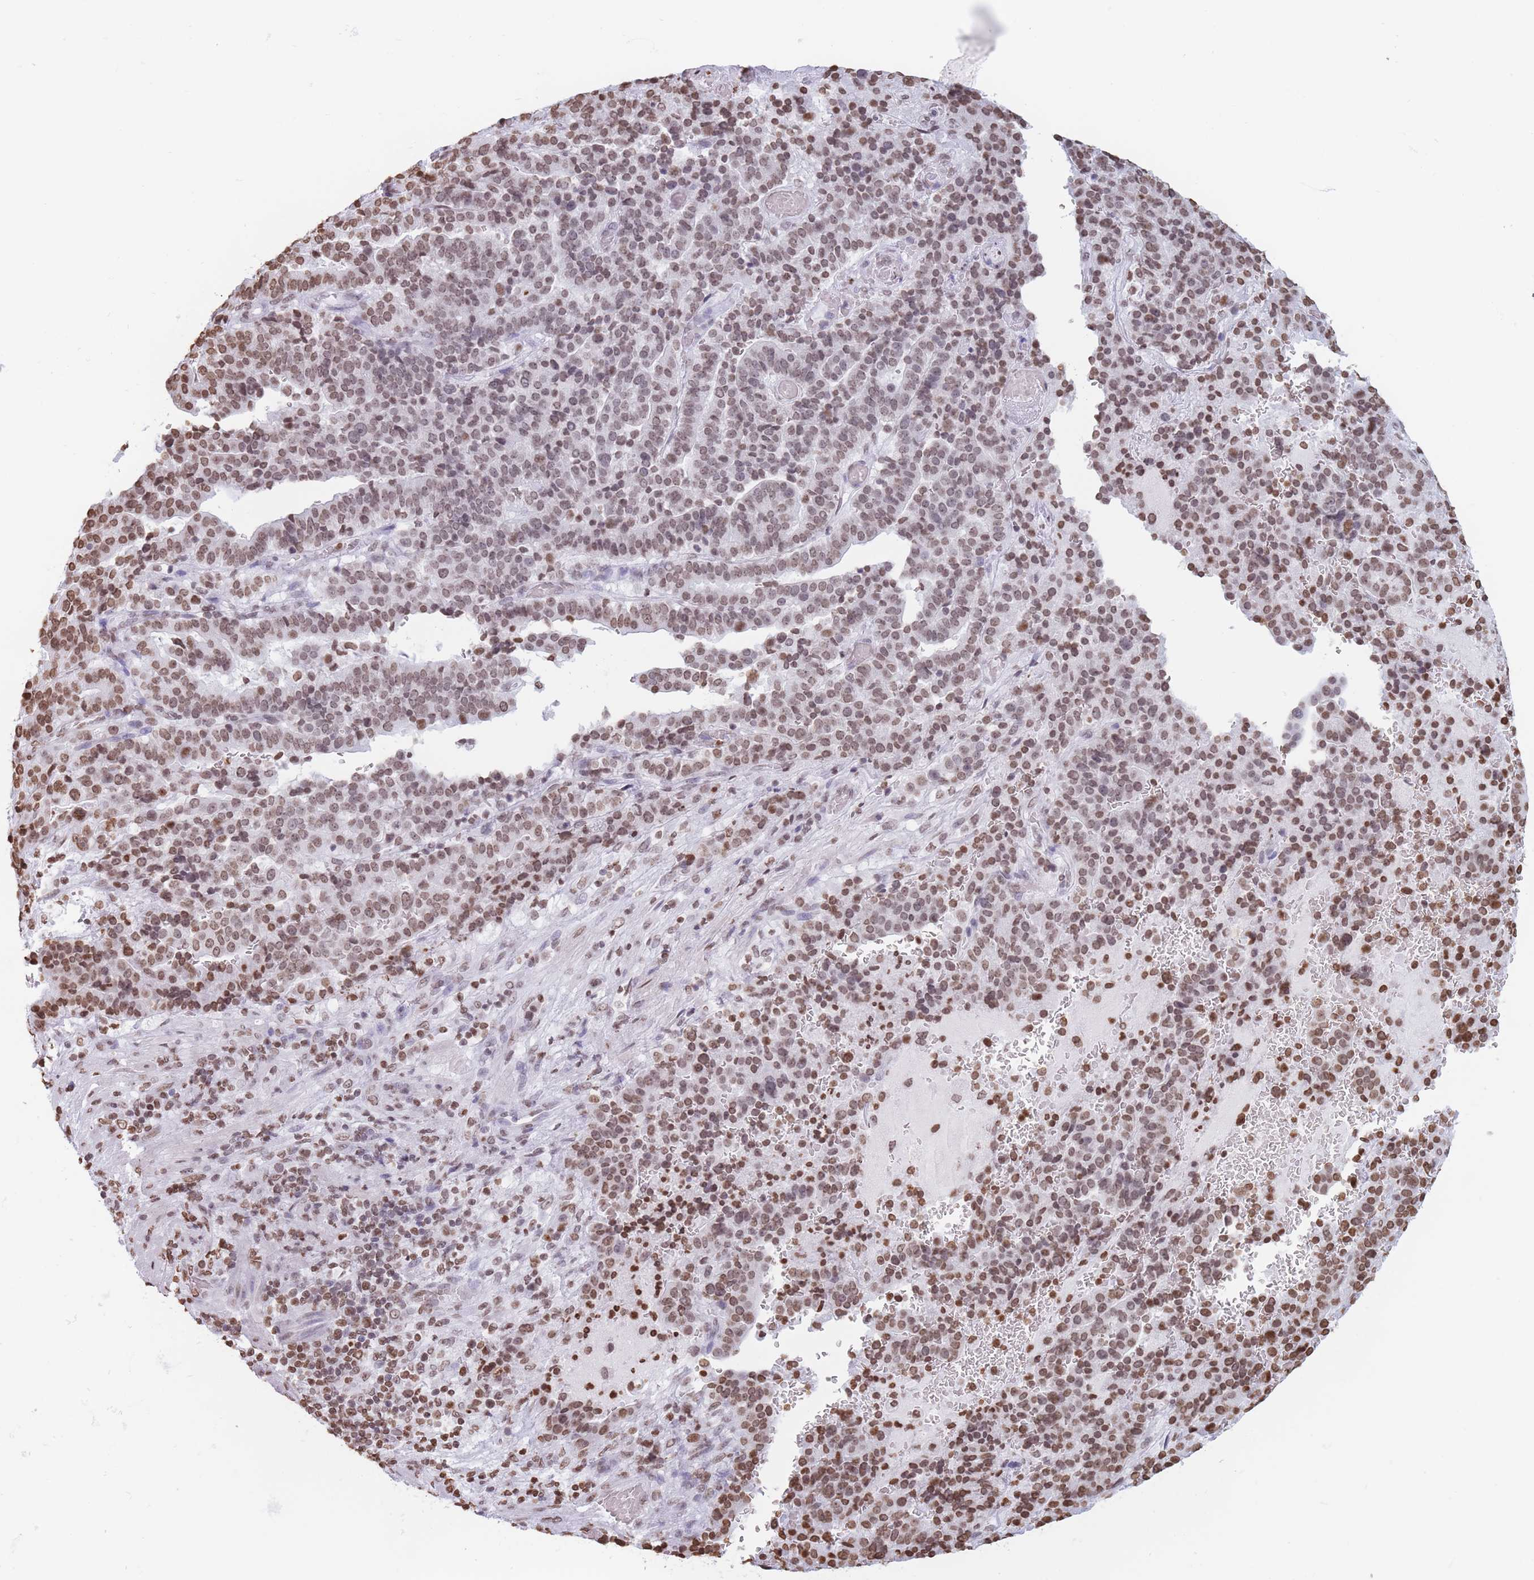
{"staining": {"intensity": "moderate", "quantity": ">75%", "location": "nuclear"}, "tissue": "stomach cancer", "cell_type": "Tumor cells", "image_type": "cancer", "snomed": [{"axis": "morphology", "description": "Adenocarcinoma, NOS"}, {"axis": "topography", "description": "Stomach"}], "caption": "Tumor cells display medium levels of moderate nuclear positivity in approximately >75% of cells in stomach cancer (adenocarcinoma).", "gene": "RYK", "patient": {"sex": "male", "age": 48}}